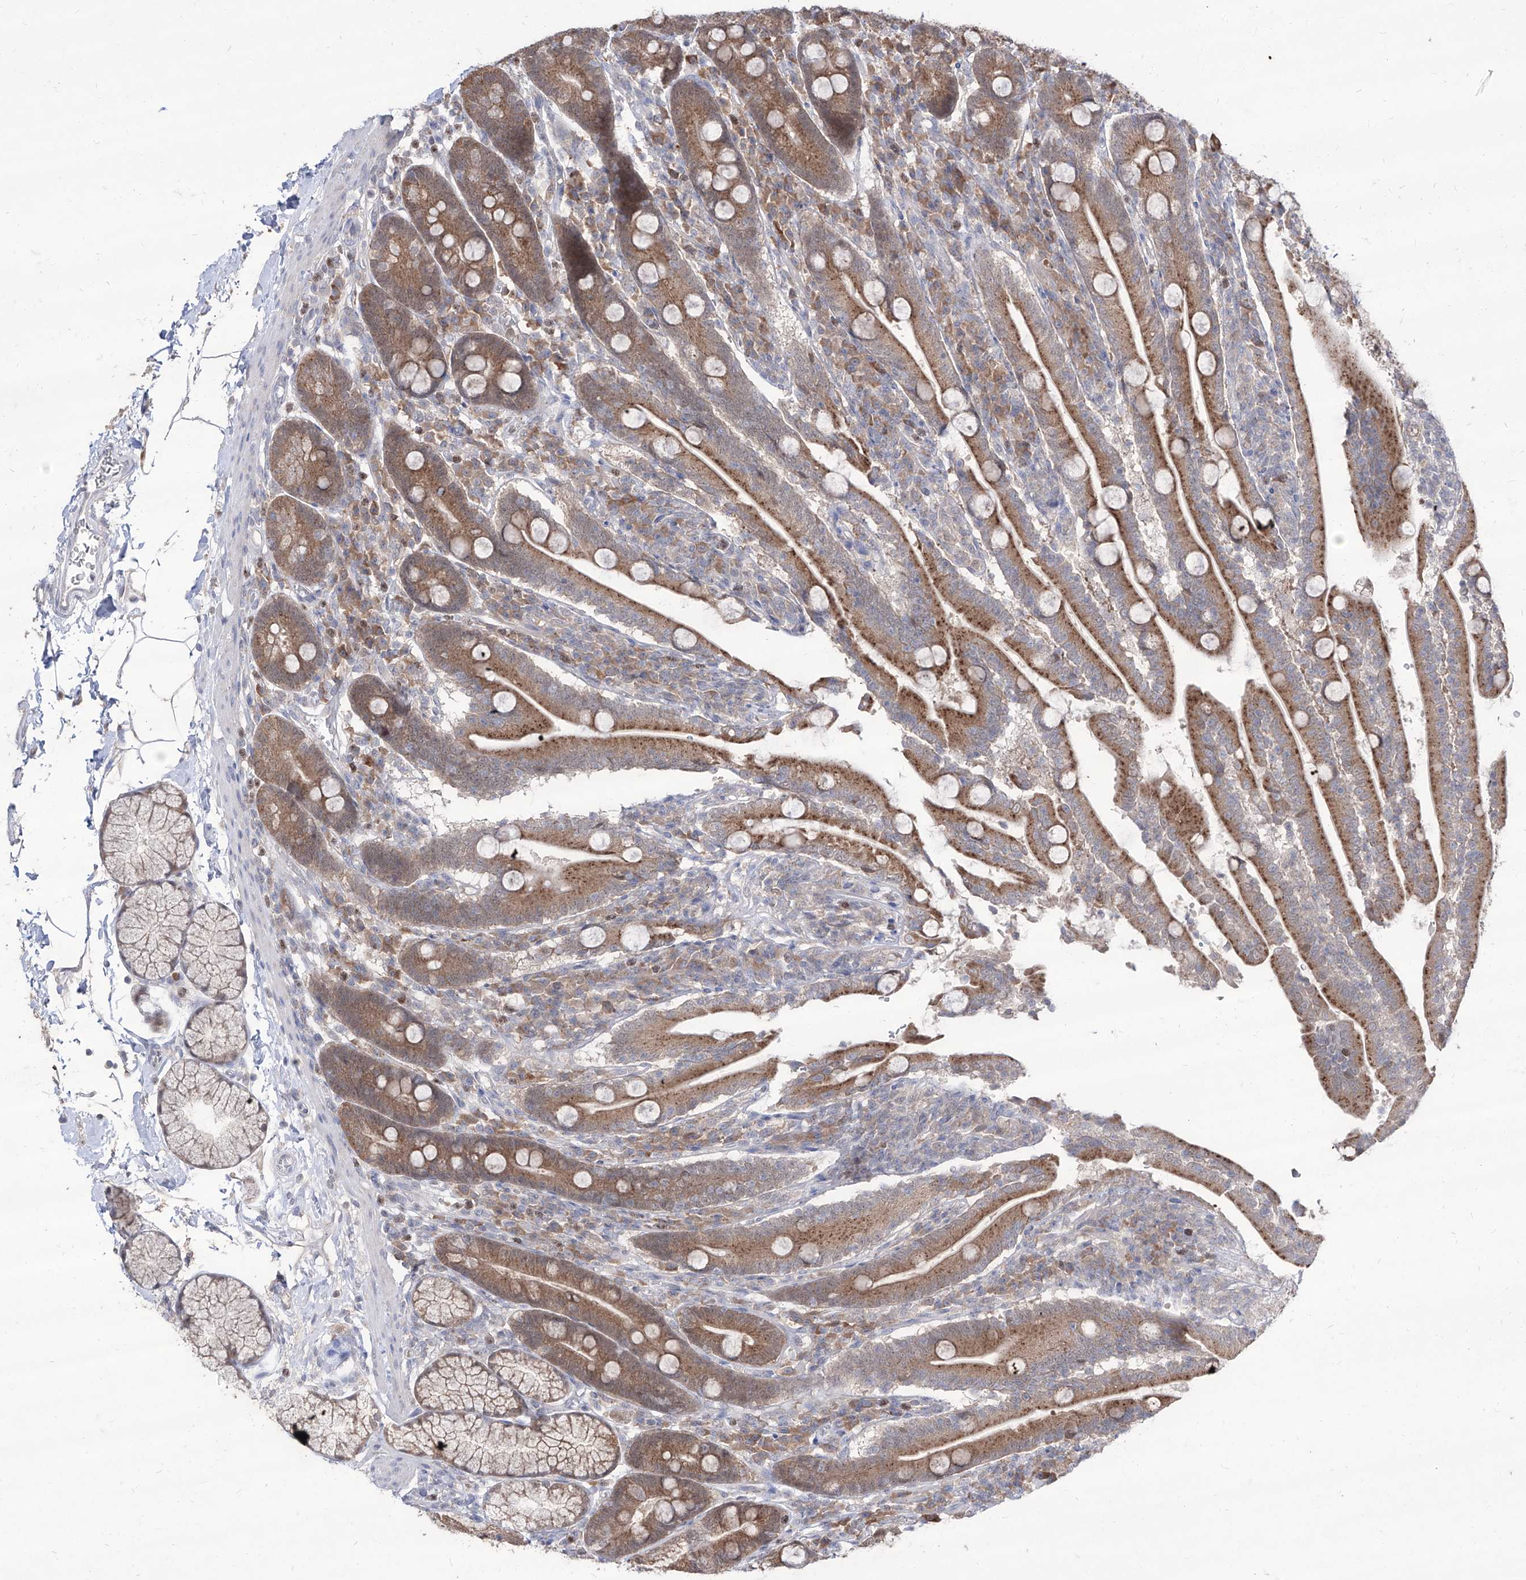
{"staining": {"intensity": "moderate", "quantity": ">75%", "location": "cytoplasmic/membranous,nuclear"}, "tissue": "duodenum", "cell_type": "Glandular cells", "image_type": "normal", "snomed": [{"axis": "morphology", "description": "Normal tissue, NOS"}, {"axis": "topography", "description": "Duodenum"}], "caption": "Immunohistochemical staining of benign human duodenum exhibits moderate cytoplasmic/membranous,nuclear protein positivity in about >75% of glandular cells.", "gene": "BROX", "patient": {"sex": "male", "age": 35}}